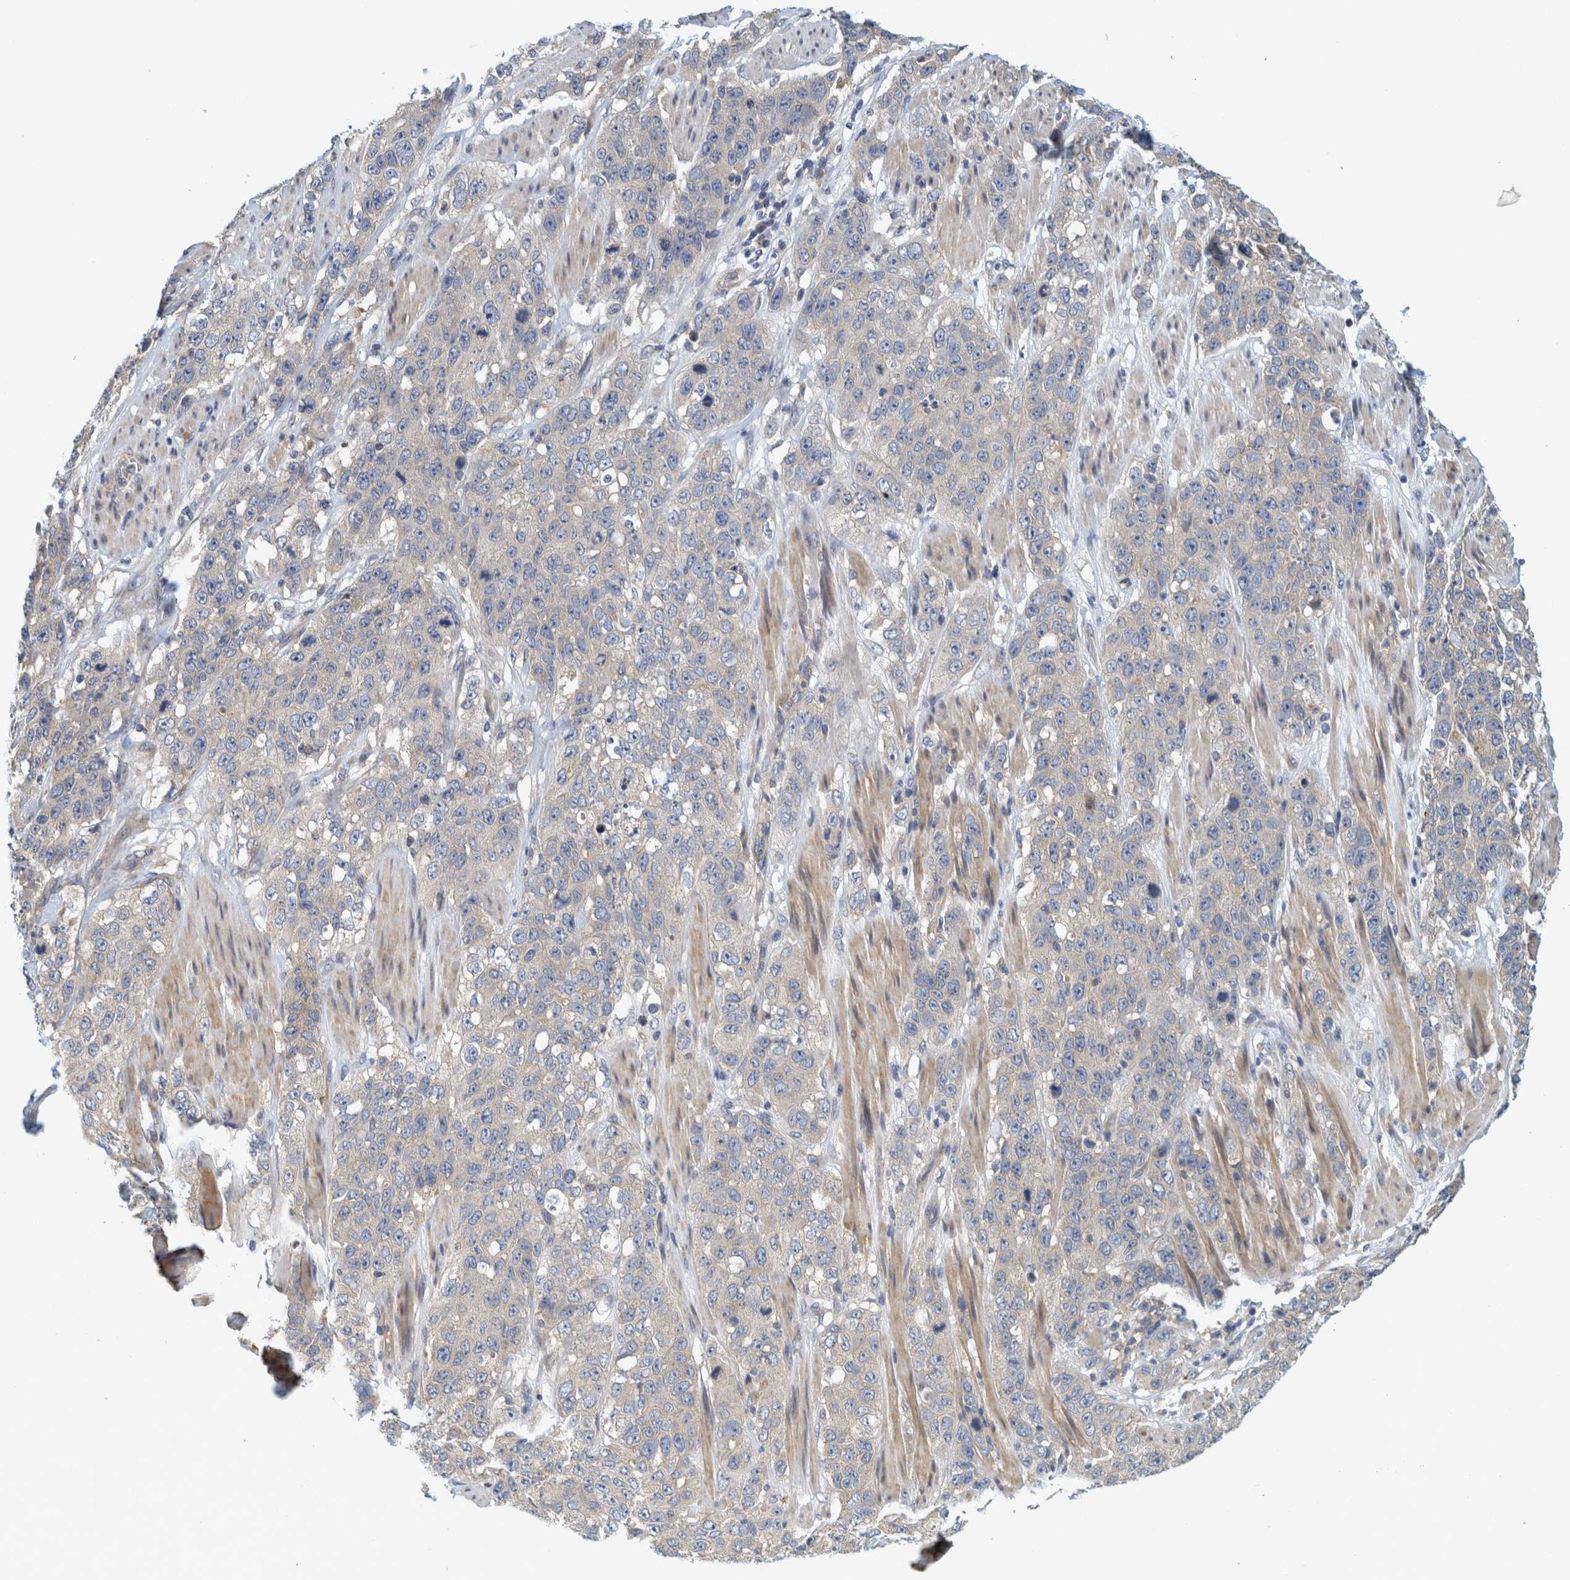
{"staining": {"intensity": "negative", "quantity": "none", "location": "none"}, "tissue": "stomach cancer", "cell_type": "Tumor cells", "image_type": "cancer", "snomed": [{"axis": "morphology", "description": "Adenocarcinoma, NOS"}, {"axis": "topography", "description": "Stomach"}], "caption": "Immunohistochemistry image of stomach adenocarcinoma stained for a protein (brown), which displays no expression in tumor cells. The staining was performed using DAB (3,3'-diaminobenzidine) to visualize the protein expression in brown, while the nuclei were stained in blue with hematoxylin (Magnification: 20x).", "gene": "ZNF324B", "patient": {"sex": "male", "age": 48}}